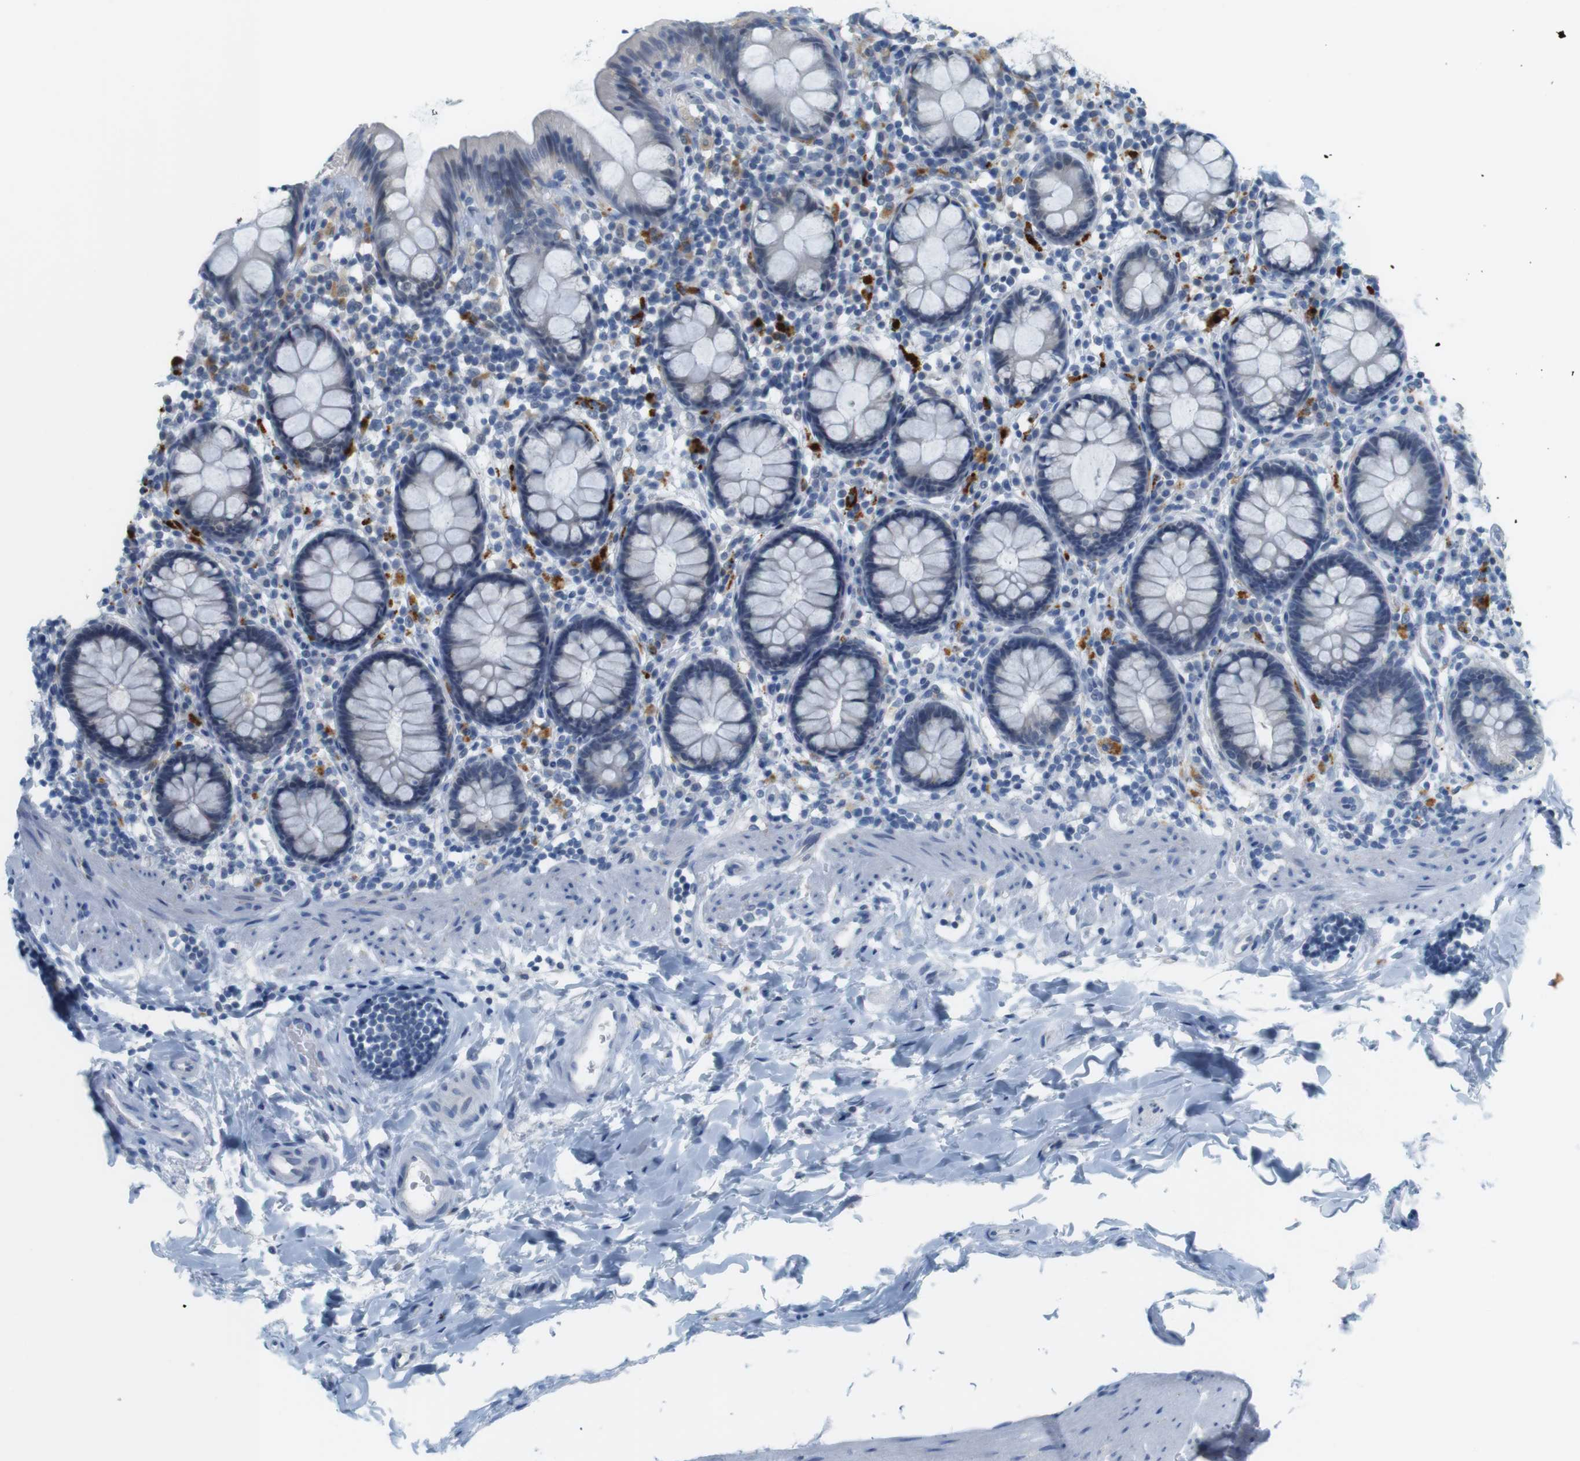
{"staining": {"intensity": "negative", "quantity": "none", "location": "none"}, "tissue": "colon", "cell_type": "Endothelial cells", "image_type": "normal", "snomed": [{"axis": "morphology", "description": "Normal tissue, NOS"}, {"axis": "topography", "description": "Colon"}], "caption": "This is a histopathology image of IHC staining of unremarkable colon, which shows no staining in endothelial cells. (DAB IHC with hematoxylin counter stain).", "gene": "YIPF1", "patient": {"sex": "female", "age": 80}}